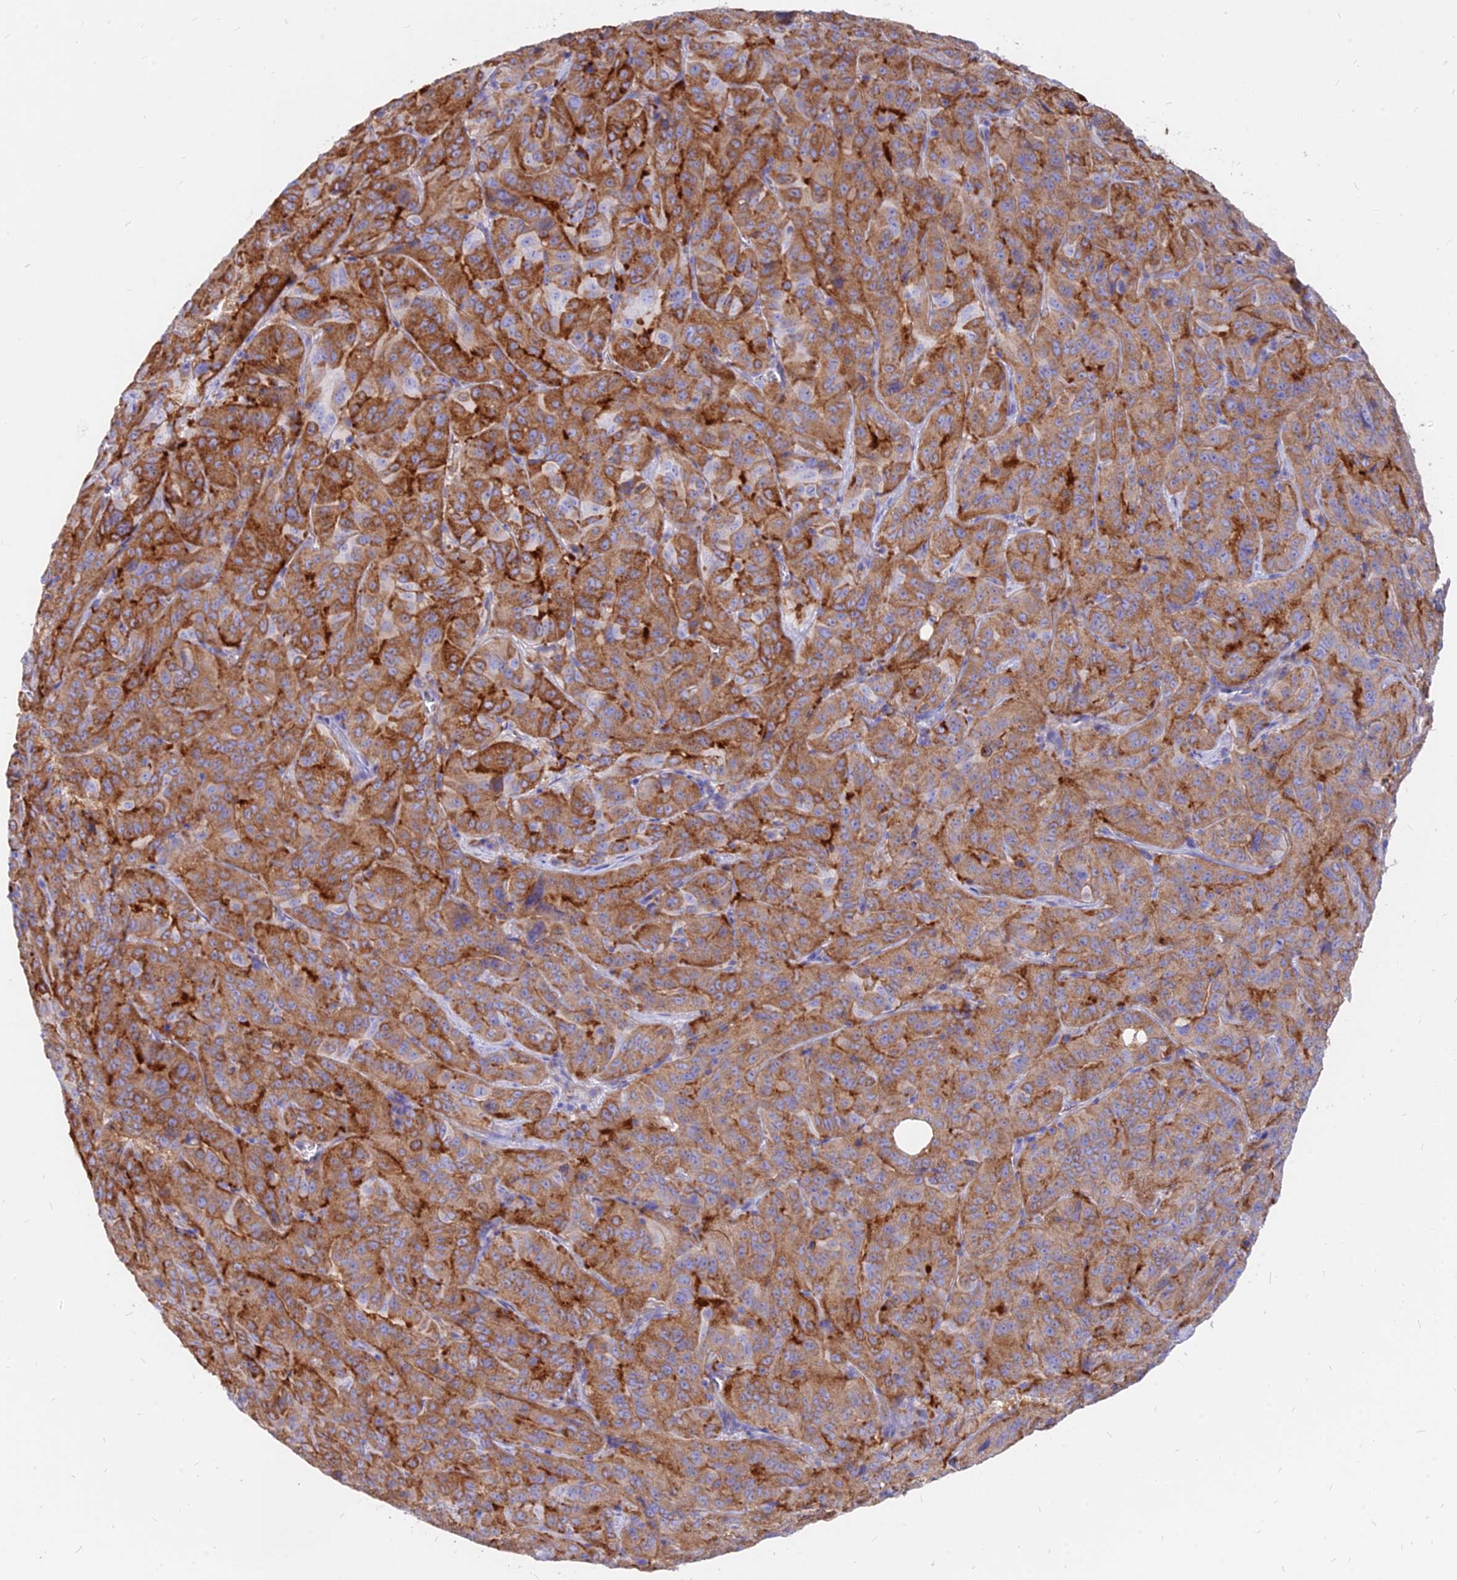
{"staining": {"intensity": "strong", "quantity": ">75%", "location": "cytoplasmic/membranous"}, "tissue": "pancreatic cancer", "cell_type": "Tumor cells", "image_type": "cancer", "snomed": [{"axis": "morphology", "description": "Adenocarcinoma, NOS"}, {"axis": "topography", "description": "Pancreas"}], "caption": "Pancreatic cancer (adenocarcinoma) stained with a brown dye exhibits strong cytoplasmic/membranous positive expression in approximately >75% of tumor cells.", "gene": "AGTRAP", "patient": {"sex": "male", "age": 63}}